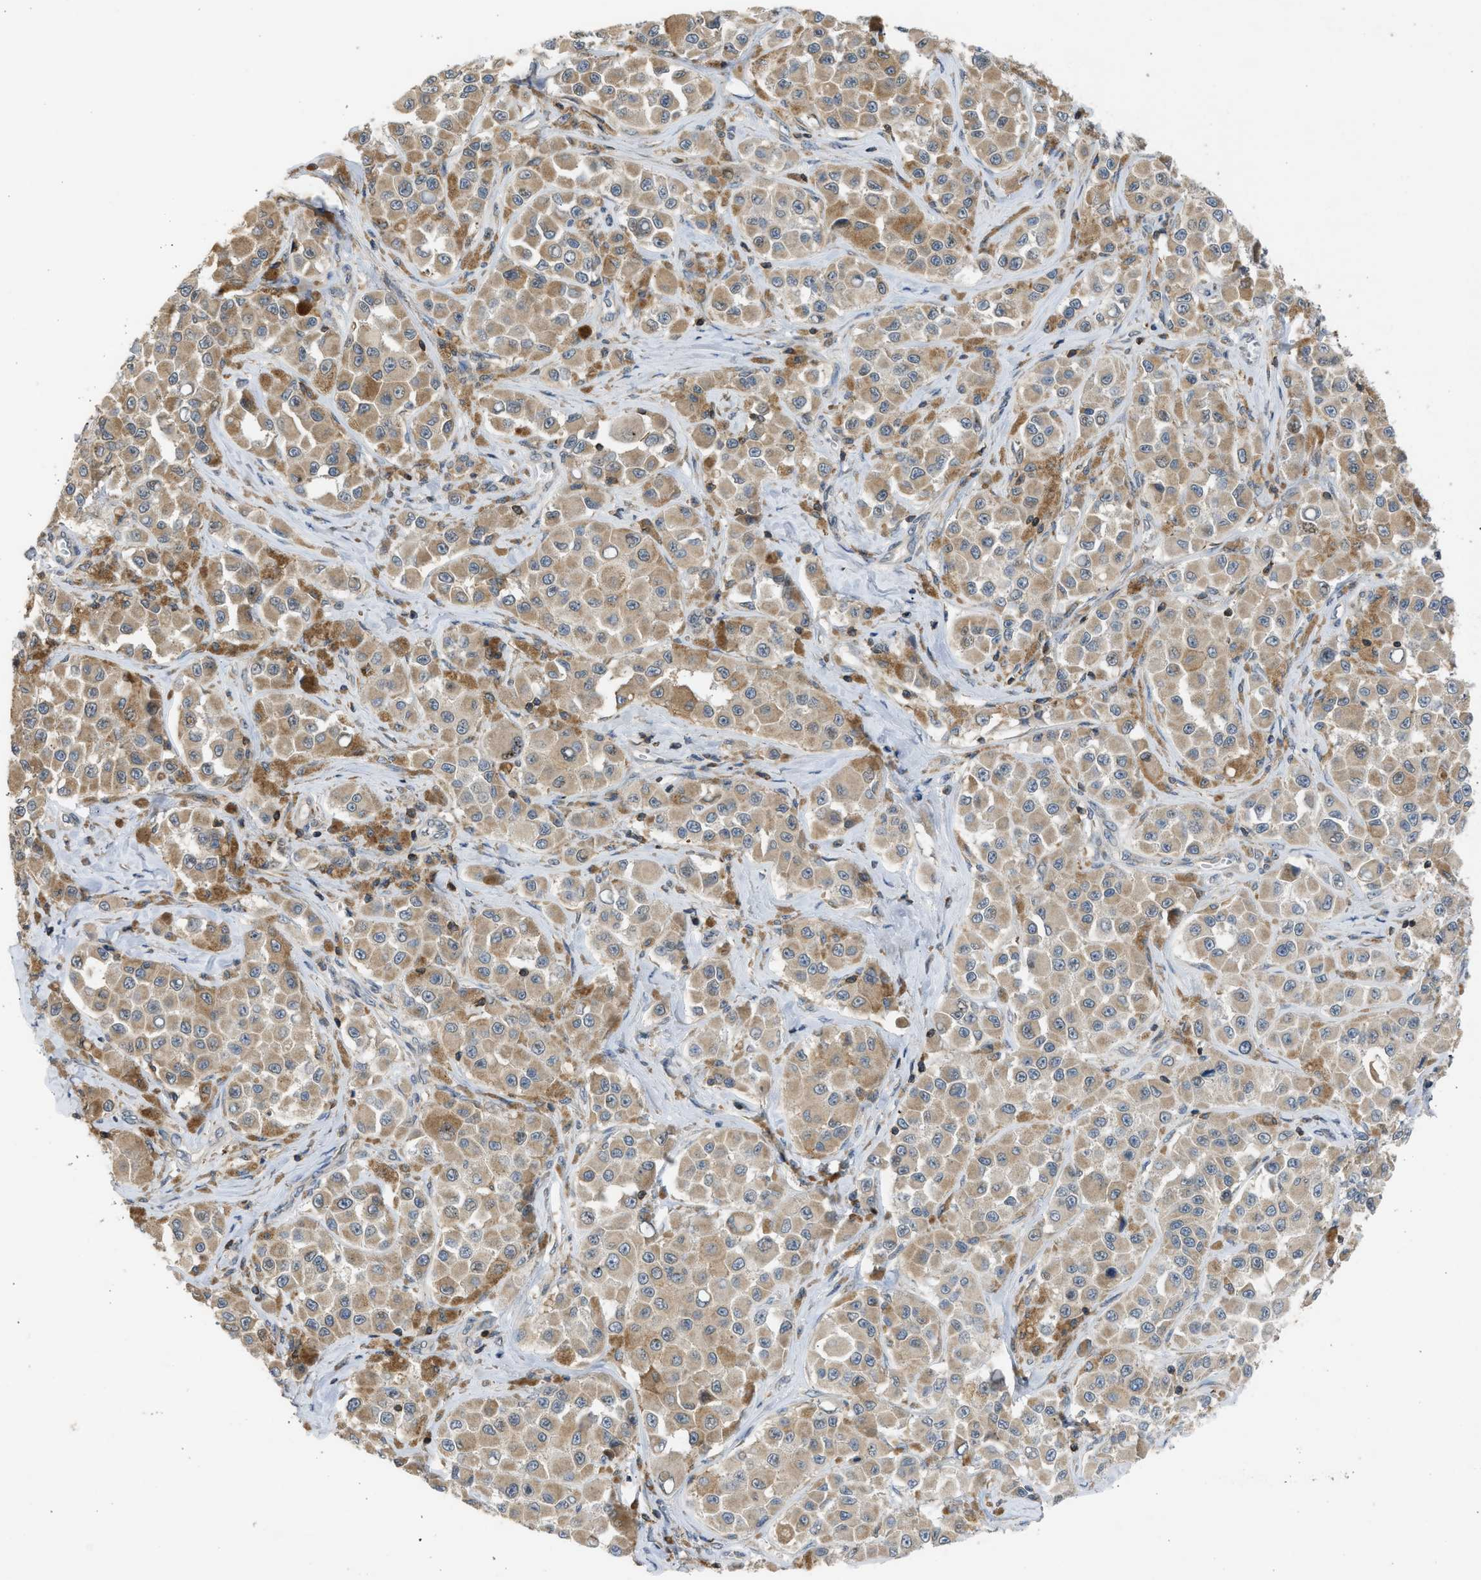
{"staining": {"intensity": "moderate", "quantity": ">75%", "location": "cytoplasmic/membranous"}, "tissue": "melanoma", "cell_type": "Tumor cells", "image_type": "cancer", "snomed": [{"axis": "morphology", "description": "Malignant melanoma, NOS"}, {"axis": "topography", "description": "Skin"}], "caption": "Immunohistochemical staining of malignant melanoma reveals medium levels of moderate cytoplasmic/membranous protein positivity in about >75% of tumor cells.", "gene": "CYP1A1", "patient": {"sex": "male", "age": 84}}